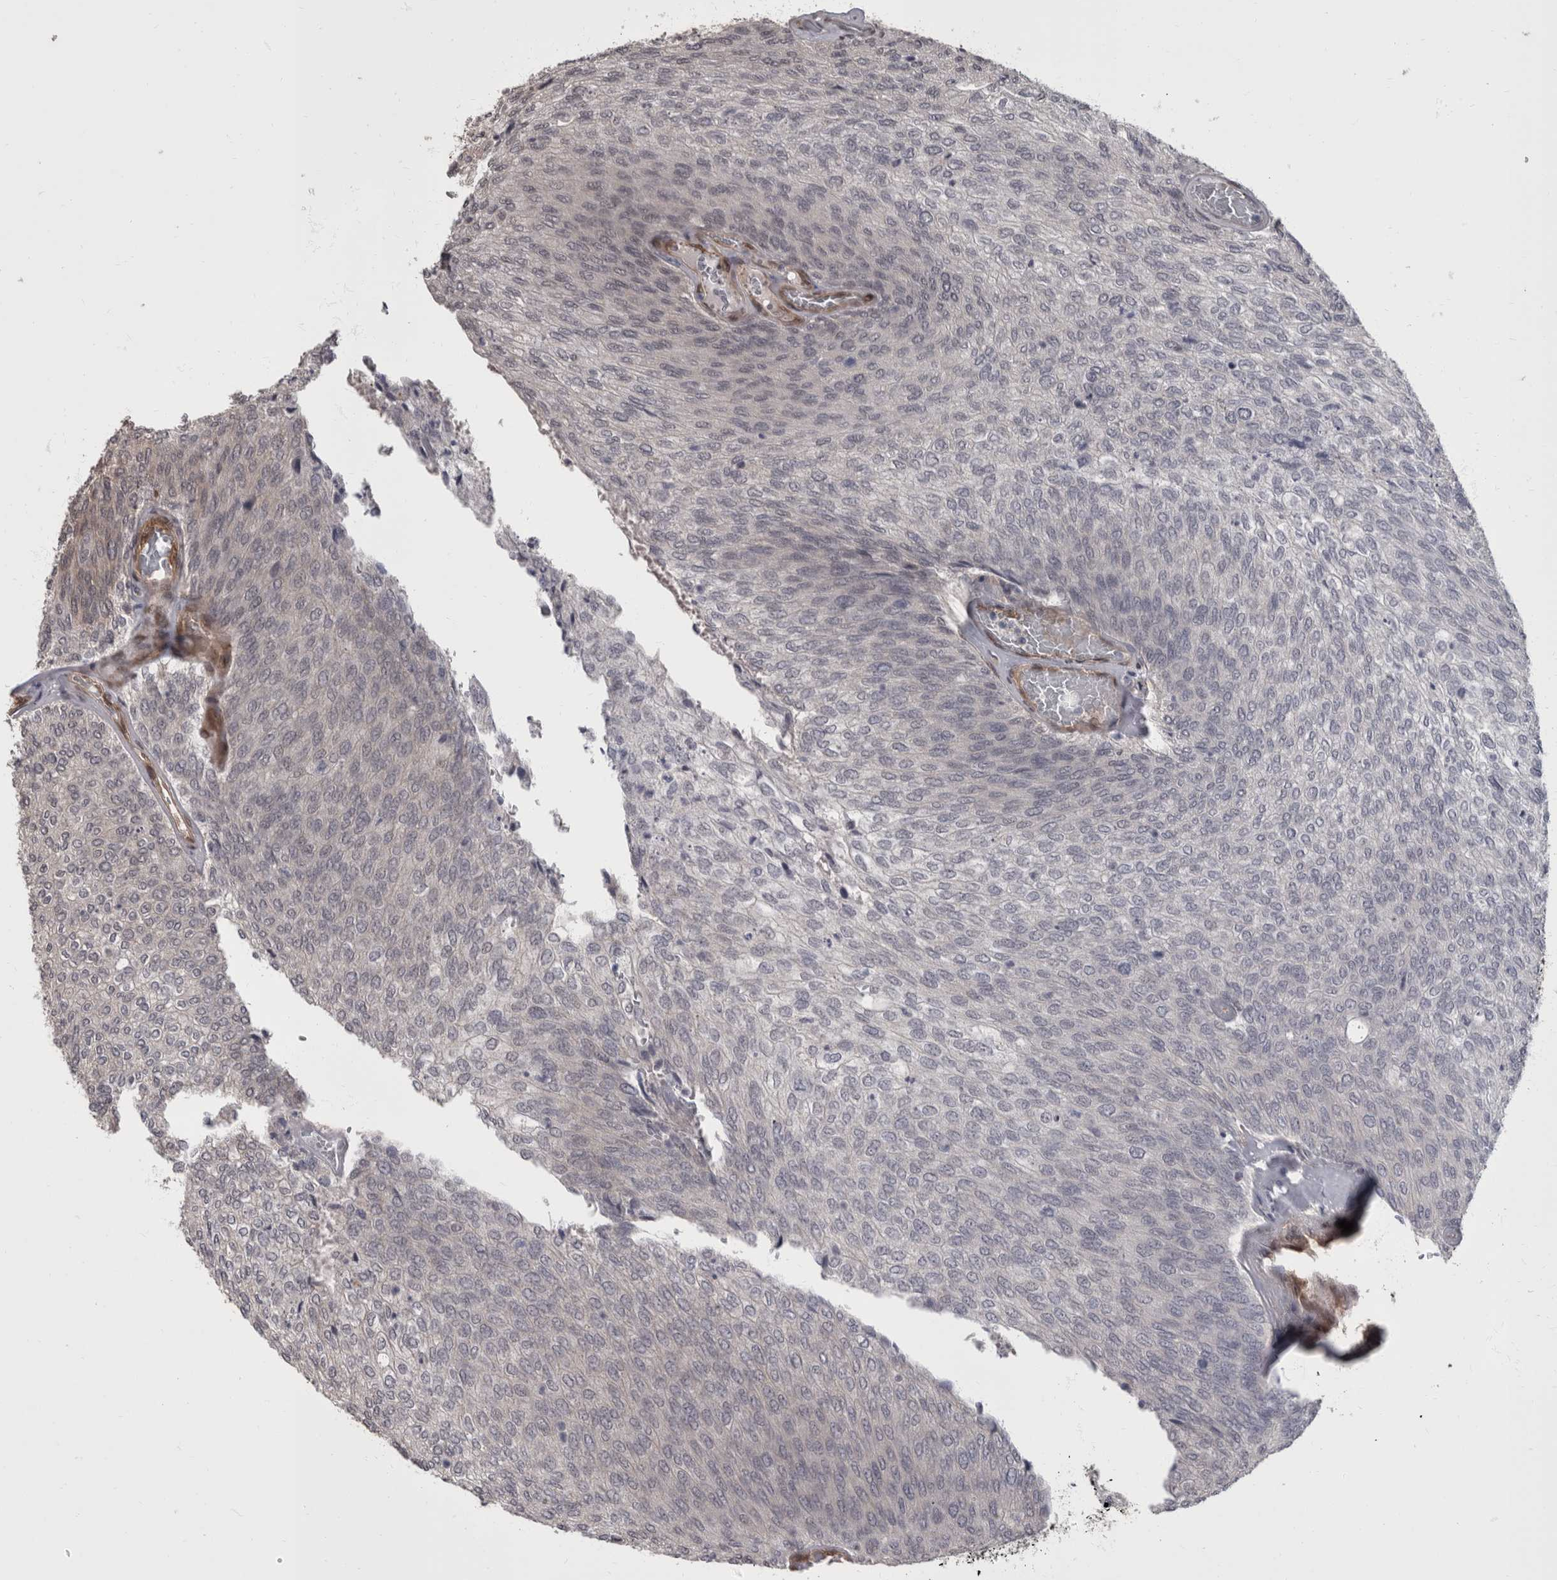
{"staining": {"intensity": "negative", "quantity": "none", "location": "none"}, "tissue": "urothelial cancer", "cell_type": "Tumor cells", "image_type": "cancer", "snomed": [{"axis": "morphology", "description": "Urothelial carcinoma, Low grade"}, {"axis": "topography", "description": "Urinary bladder"}], "caption": "Urothelial cancer was stained to show a protein in brown. There is no significant positivity in tumor cells.", "gene": "AKT3", "patient": {"sex": "female", "age": 79}}